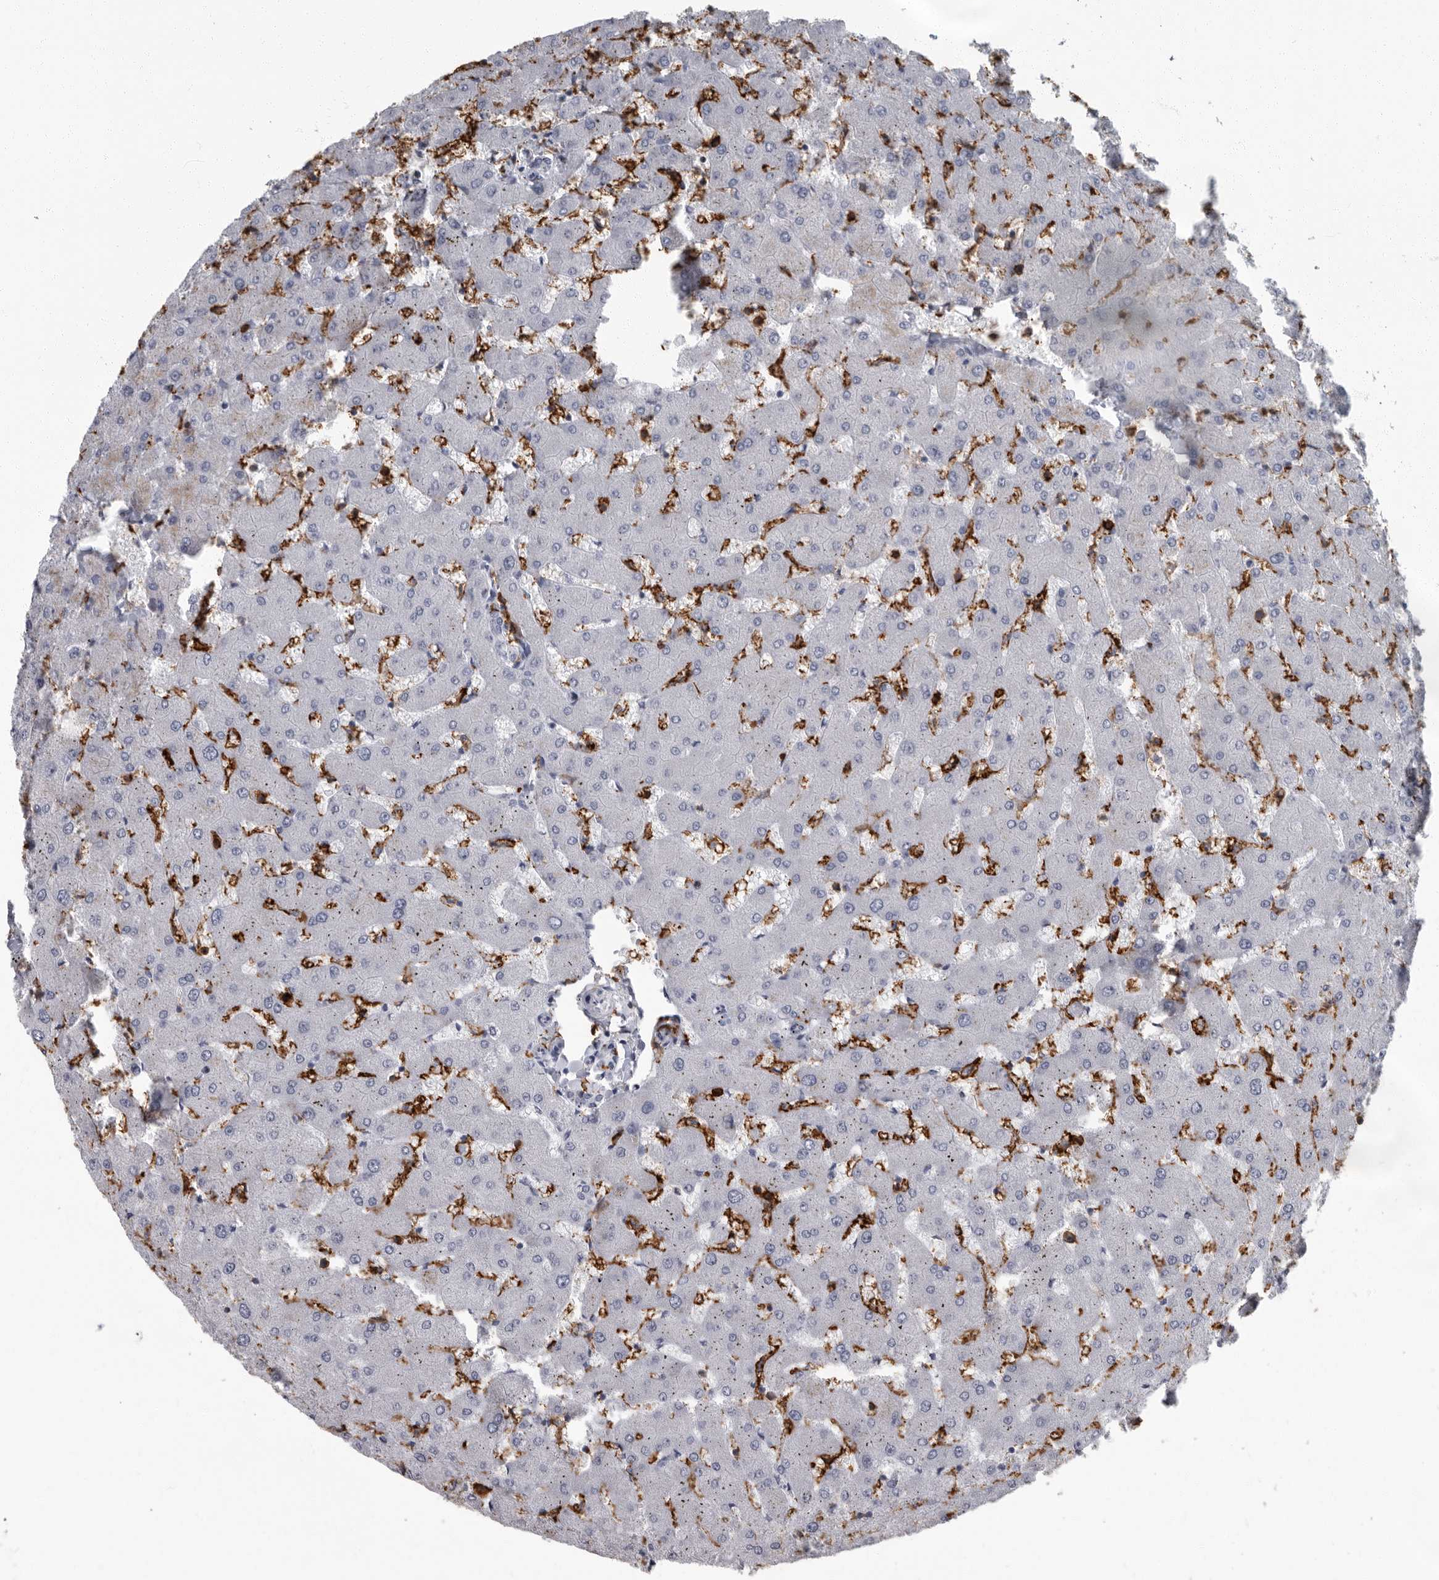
{"staining": {"intensity": "negative", "quantity": "none", "location": "none"}, "tissue": "liver", "cell_type": "Cholangiocytes", "image_type": "normal", "snomed": [{"axis": "morphology", "description": "Normal tissue, NOS"}, {"axis": "topography", "description": "Liver"}], "caption": "High power microscopy histopathology image of an immunohistochemistry (IHC) micrograph of normal liver, revealing no significant staining in cholangiocytes.", "gene": "FCER1G", "patient": {"sex": "female", "age": 63}}